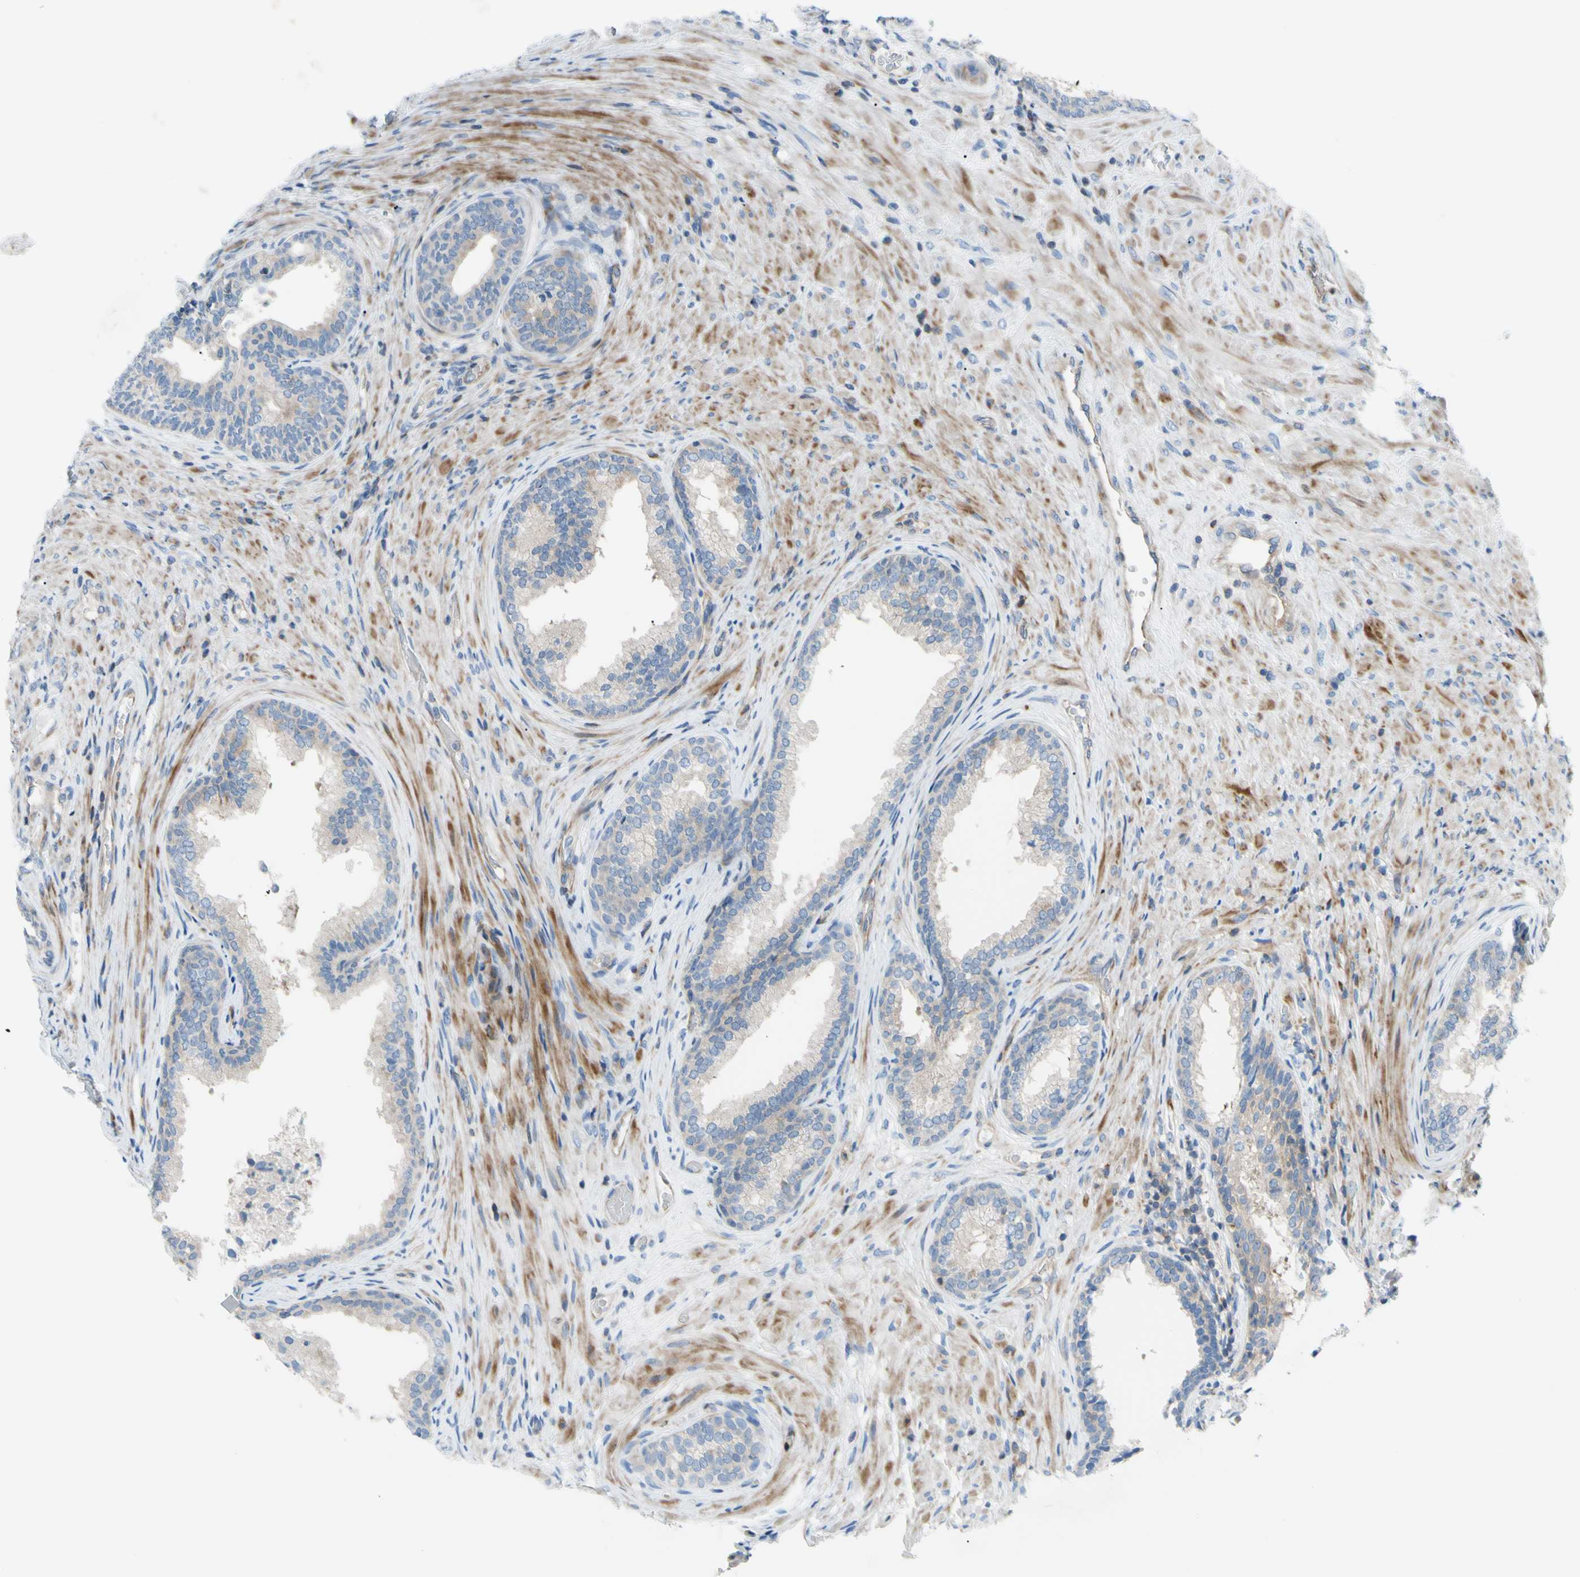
{"staining": {"intensity": "negative", "quantity": "none", "location": "none"}, "tissue": "prostate", "cell_type": "Glandular cells", "image_type": "normal", "snomed": [{"axis": "morphology", "description": "Normal tissue, NOS"}, {"axis": "topography", "description": "Prostate"}], "caption": "Immunohistochemistry of normal prostate displays no positivity in glandular cells.", "gene": "PAK2", "patient": {"sex": "male", "age": 76}}